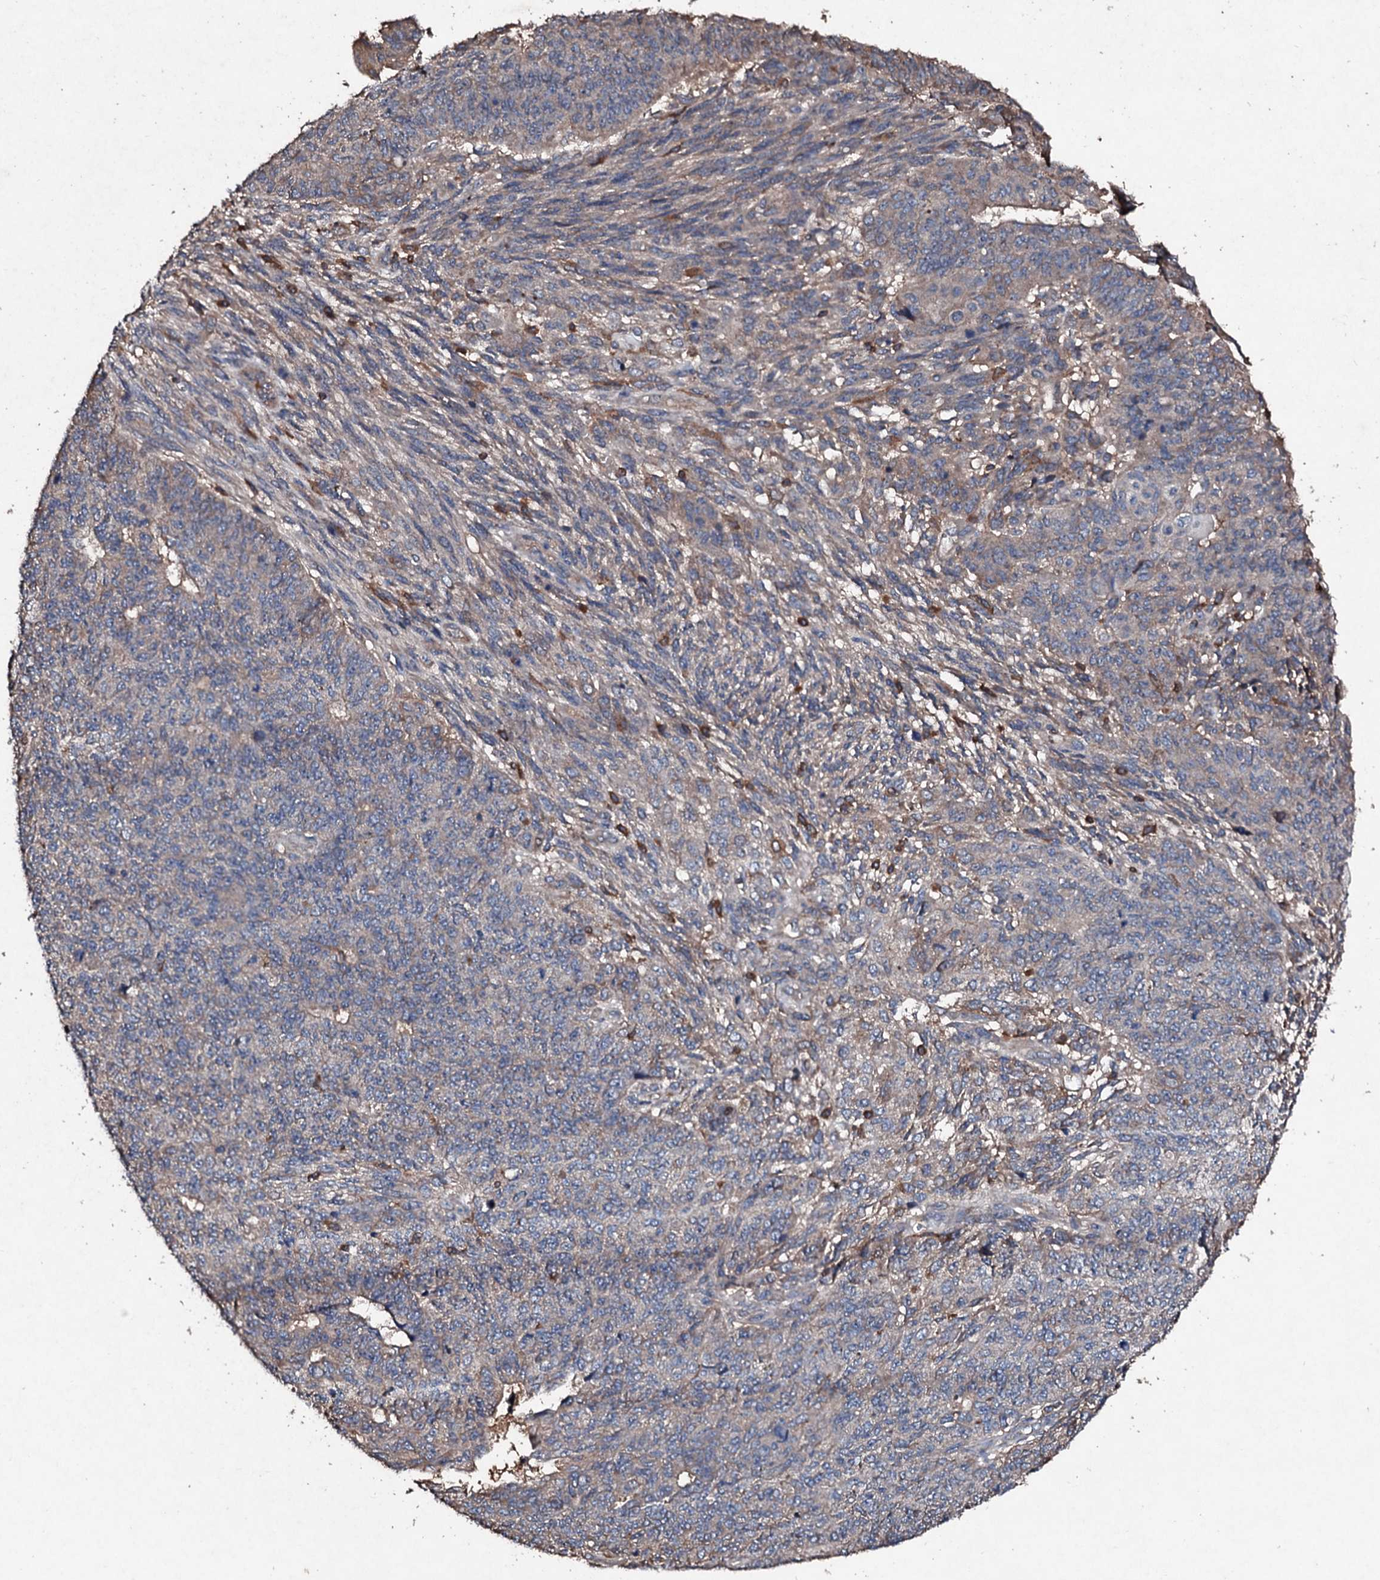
{"staining": {"intensity": "weak", "quantity": "<25%", "location": "cytoplasmic/membranous"}, "tissue": "endometrial cancer", "cell_type": "Tumor cells", "image_type": "cancer", "snomed": [{"axis": "morphology", "description": "Adenocarcinoma, NOS"}, {"axis": "topography", "description": "Endometrium"}], "caption": "Tumor cells are negative for brown protein staining in endometrial cancer.", "gene": "KERA", "patient": {"sex": "female", "age": 32}}